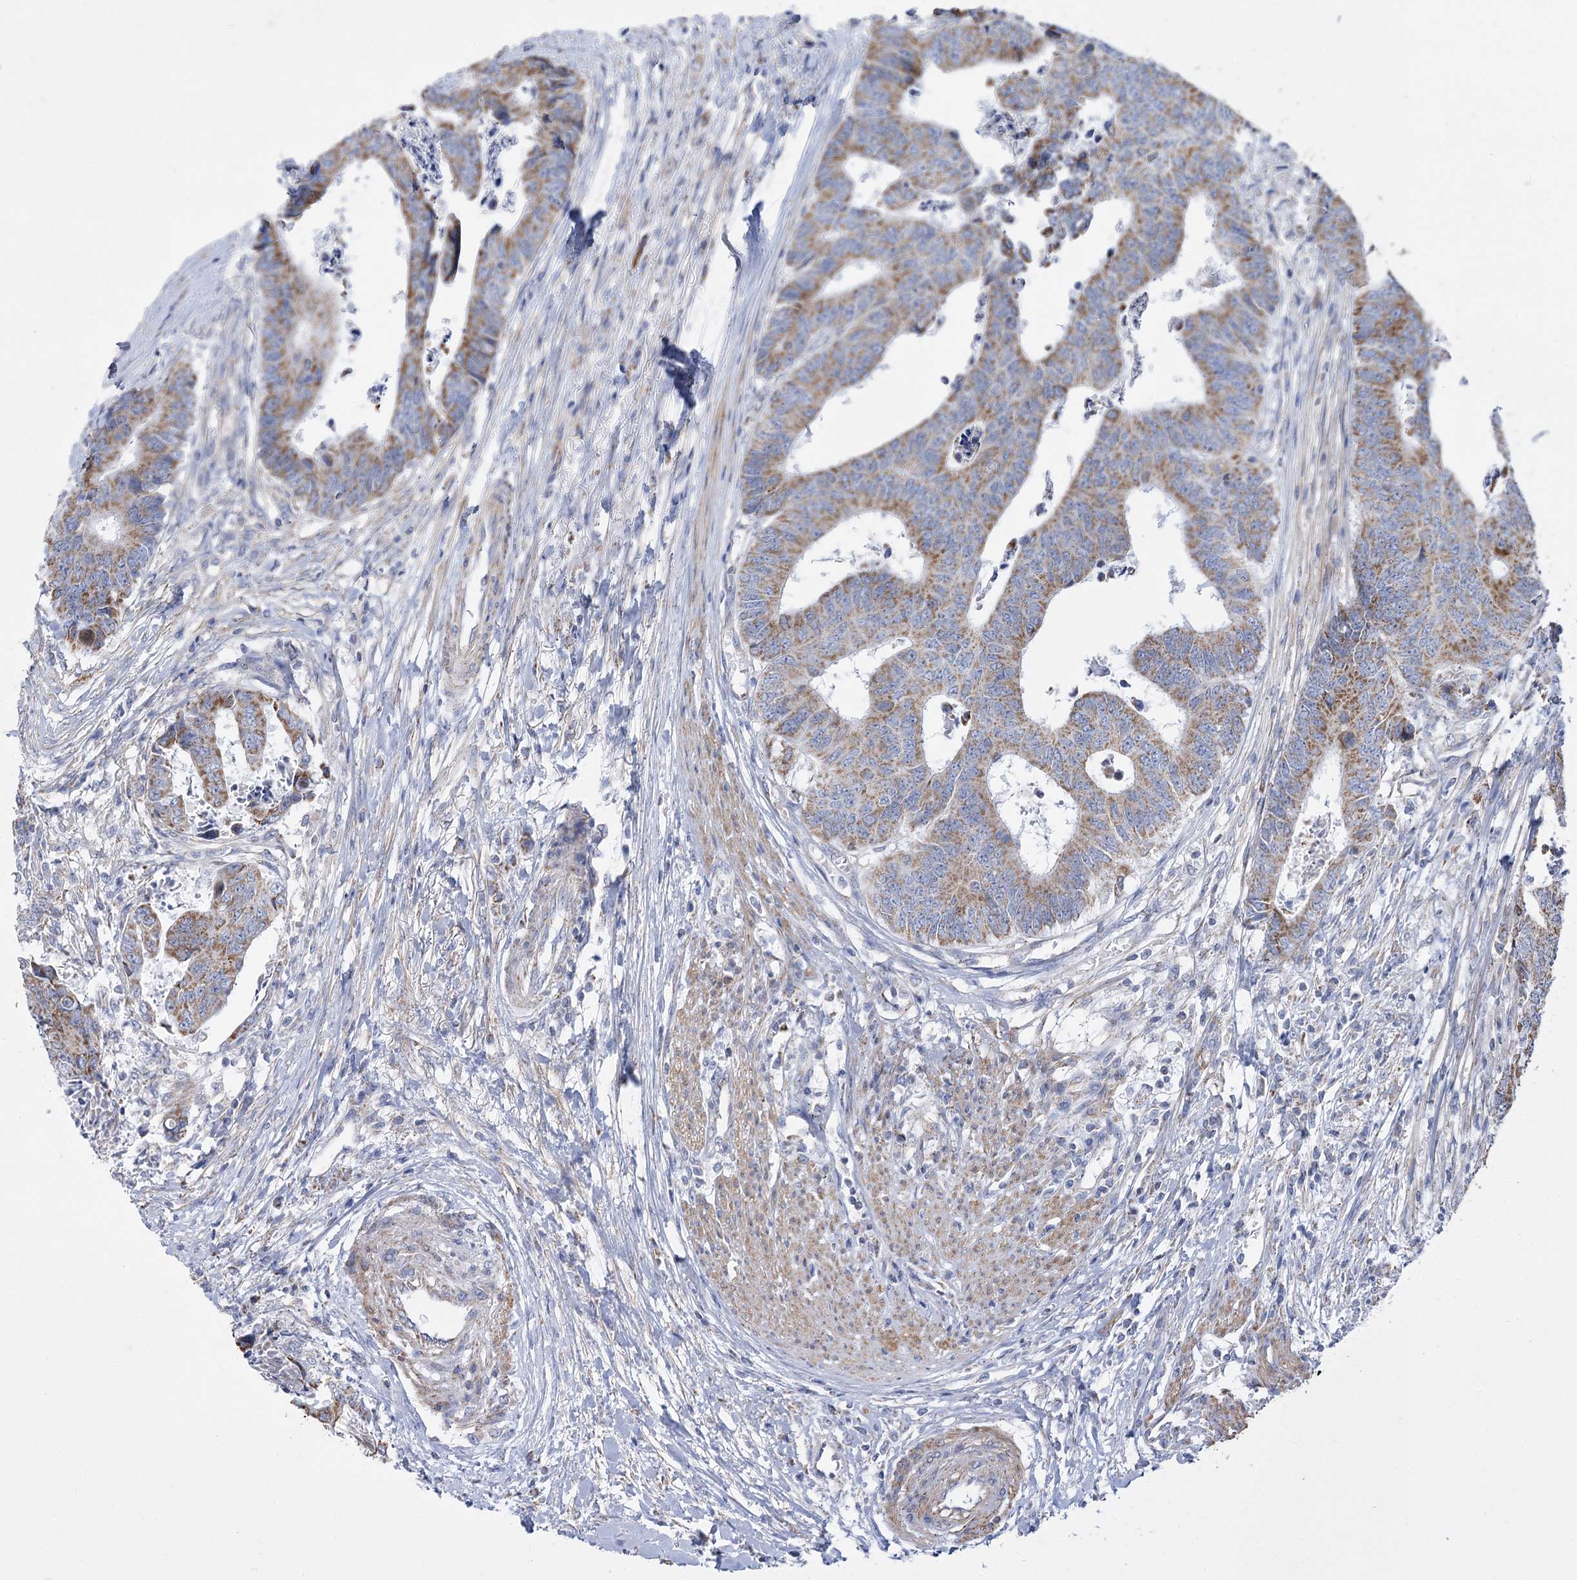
{"staining": {"intensity": "moderate", "quantity": ">75%", "location": "cytoplasmic/membranous"}, "tissue": "colorectal cancer", "cell_type": "Tumor cells", "image_type": "cancer", "snomed": [{"axis": "morphology", "description": "Adenocarcinoma, NOS"}, {"axis": "topography", "description": "Rectum"}], "caption": "Protein staining by immunohistochemistry reveals moderate cytoplasmic/membranous positivity in about >75% of tumor cells in colorectal cancer (adenocarcinoma).", "gene": "PDHB", "patient": {"sex": "male", "age": 84}}